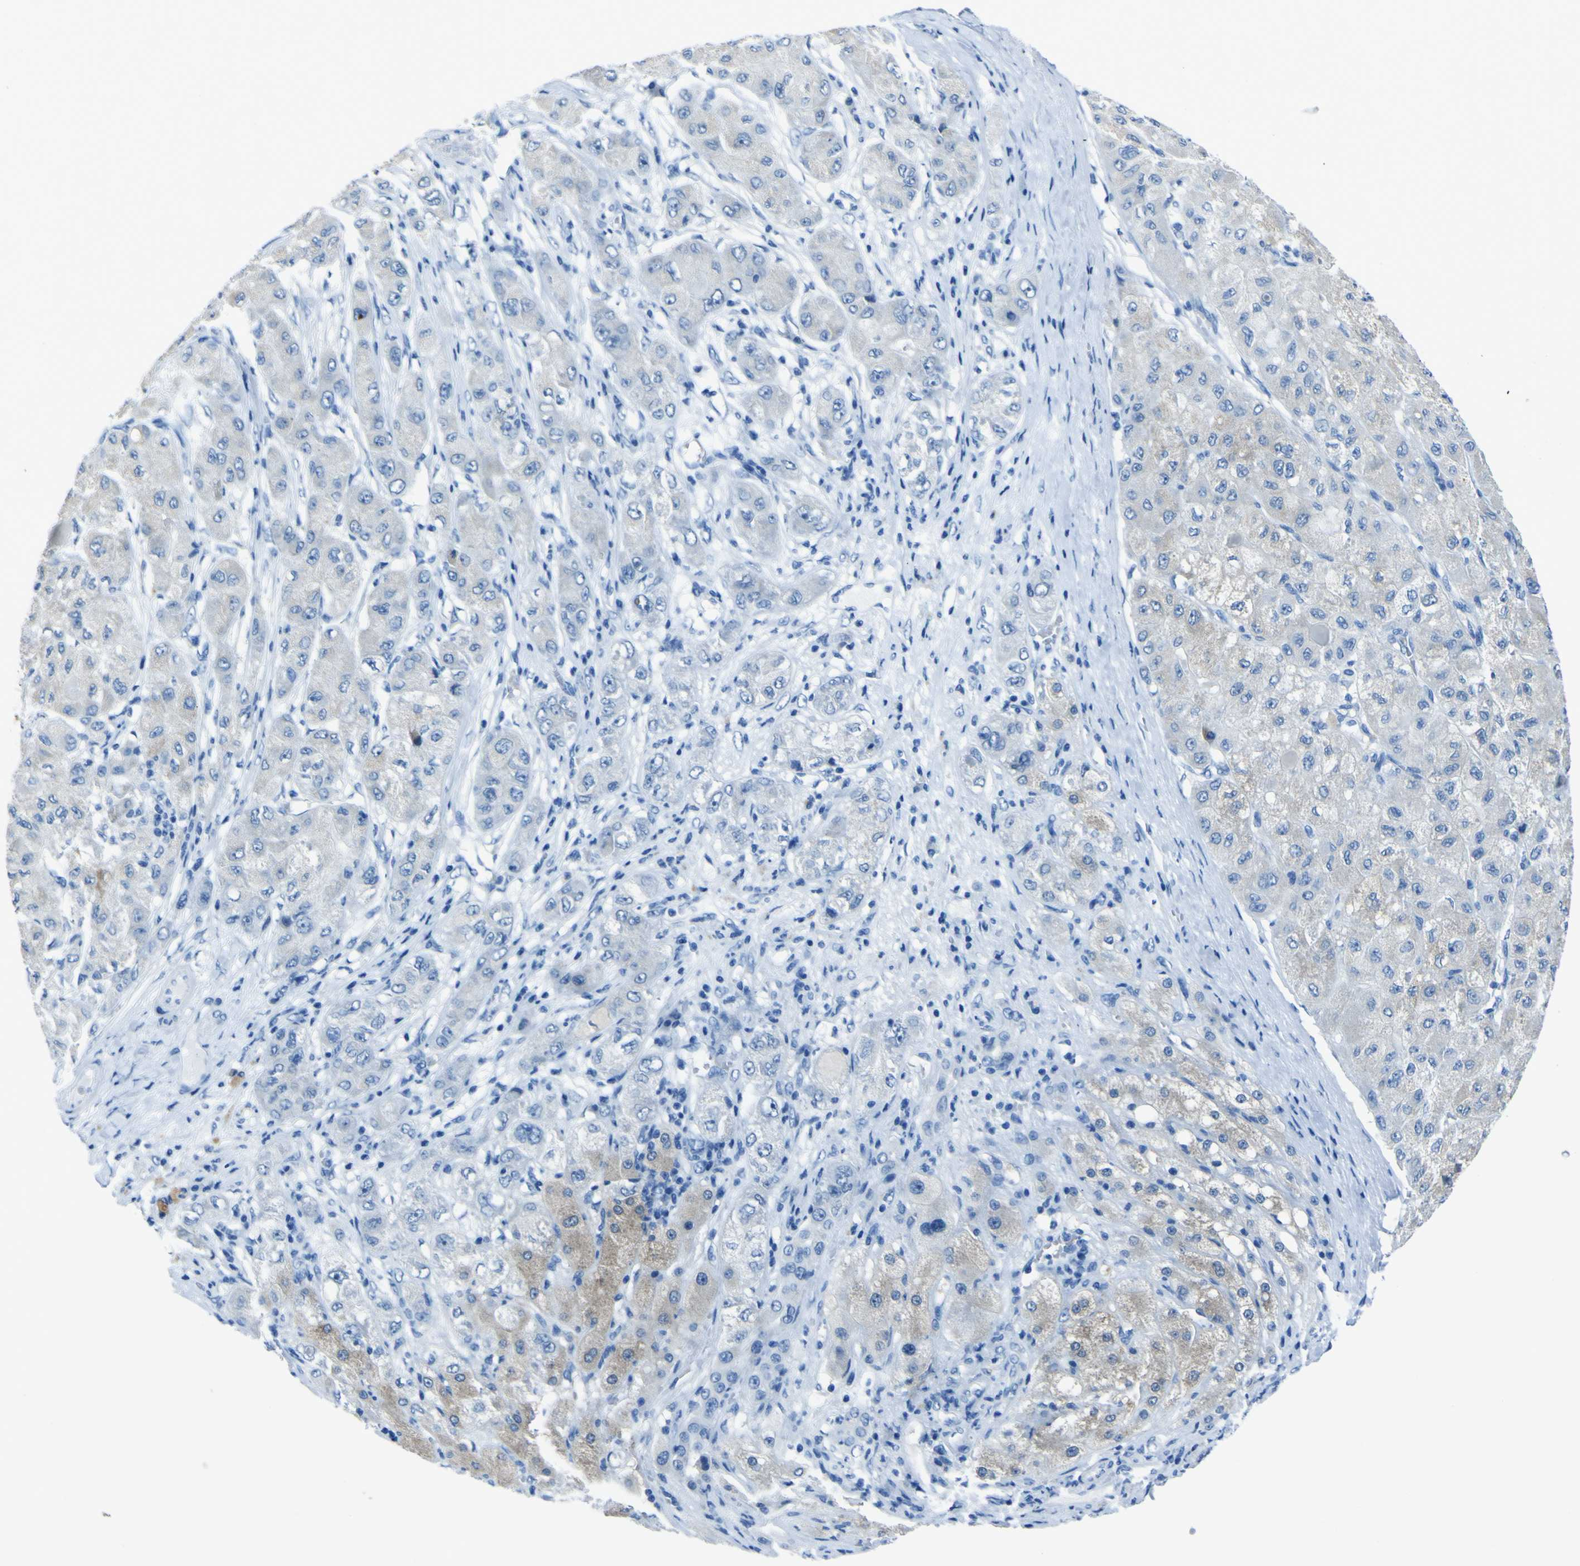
{"staining": {"intensity": "negative", "quantity": "none", "location": "none"}, "tissue": "liver cancer", "cell_type": "Tumor cells", "image_type": "cancer", "snomed": [{"axis": "morphology", "description": "Carcinoma, Hepatocellular, NOS"}, {"axis": "topography", "description": "Liver"}], "caption": "An image of liver hepatocellular carcinoma stained for a protein exhibits no brown staining in tumor cells.", "gene": "PHKG1", "patient": {"sex": "male", "age": 80}}